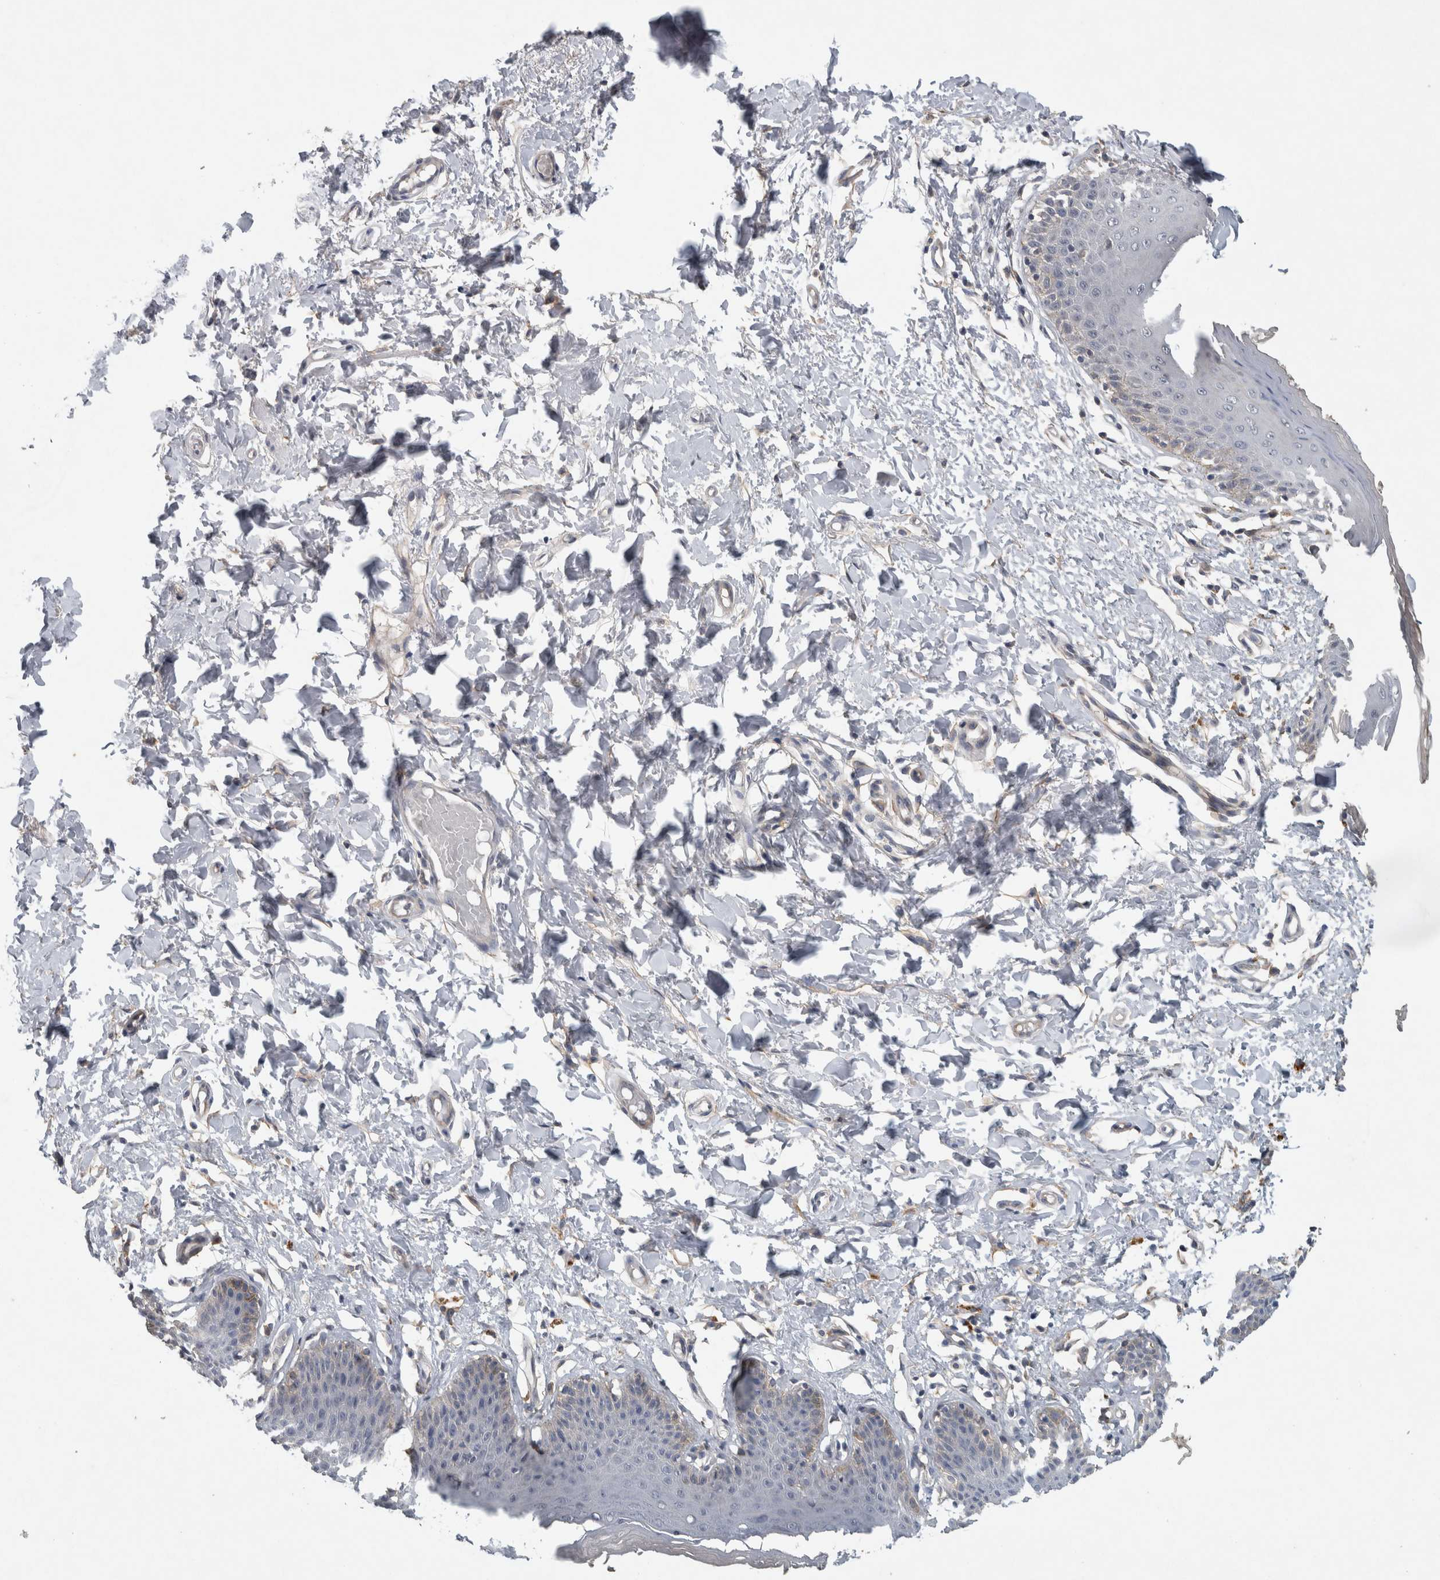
{"staining": {"intensity": "weak", "quantity": "<25%", "location": "cytoplasmic/membranous"}, "tissue": "skin", "cell_type": "Epidermal cells", "image_type": "normal", "snomed": [{"axis": "morphology", "description": "Normal tissue, NOS"}, {"axis": "topography", "description": "Vulva"}], "caption": "Immunohistochemistry (IHC) micrograph of benign skin stained for a protein (brown), which shows no staining in epidermal cells.", "gene": "HEXD", "patient": {"sex": "female", "age": 66}}